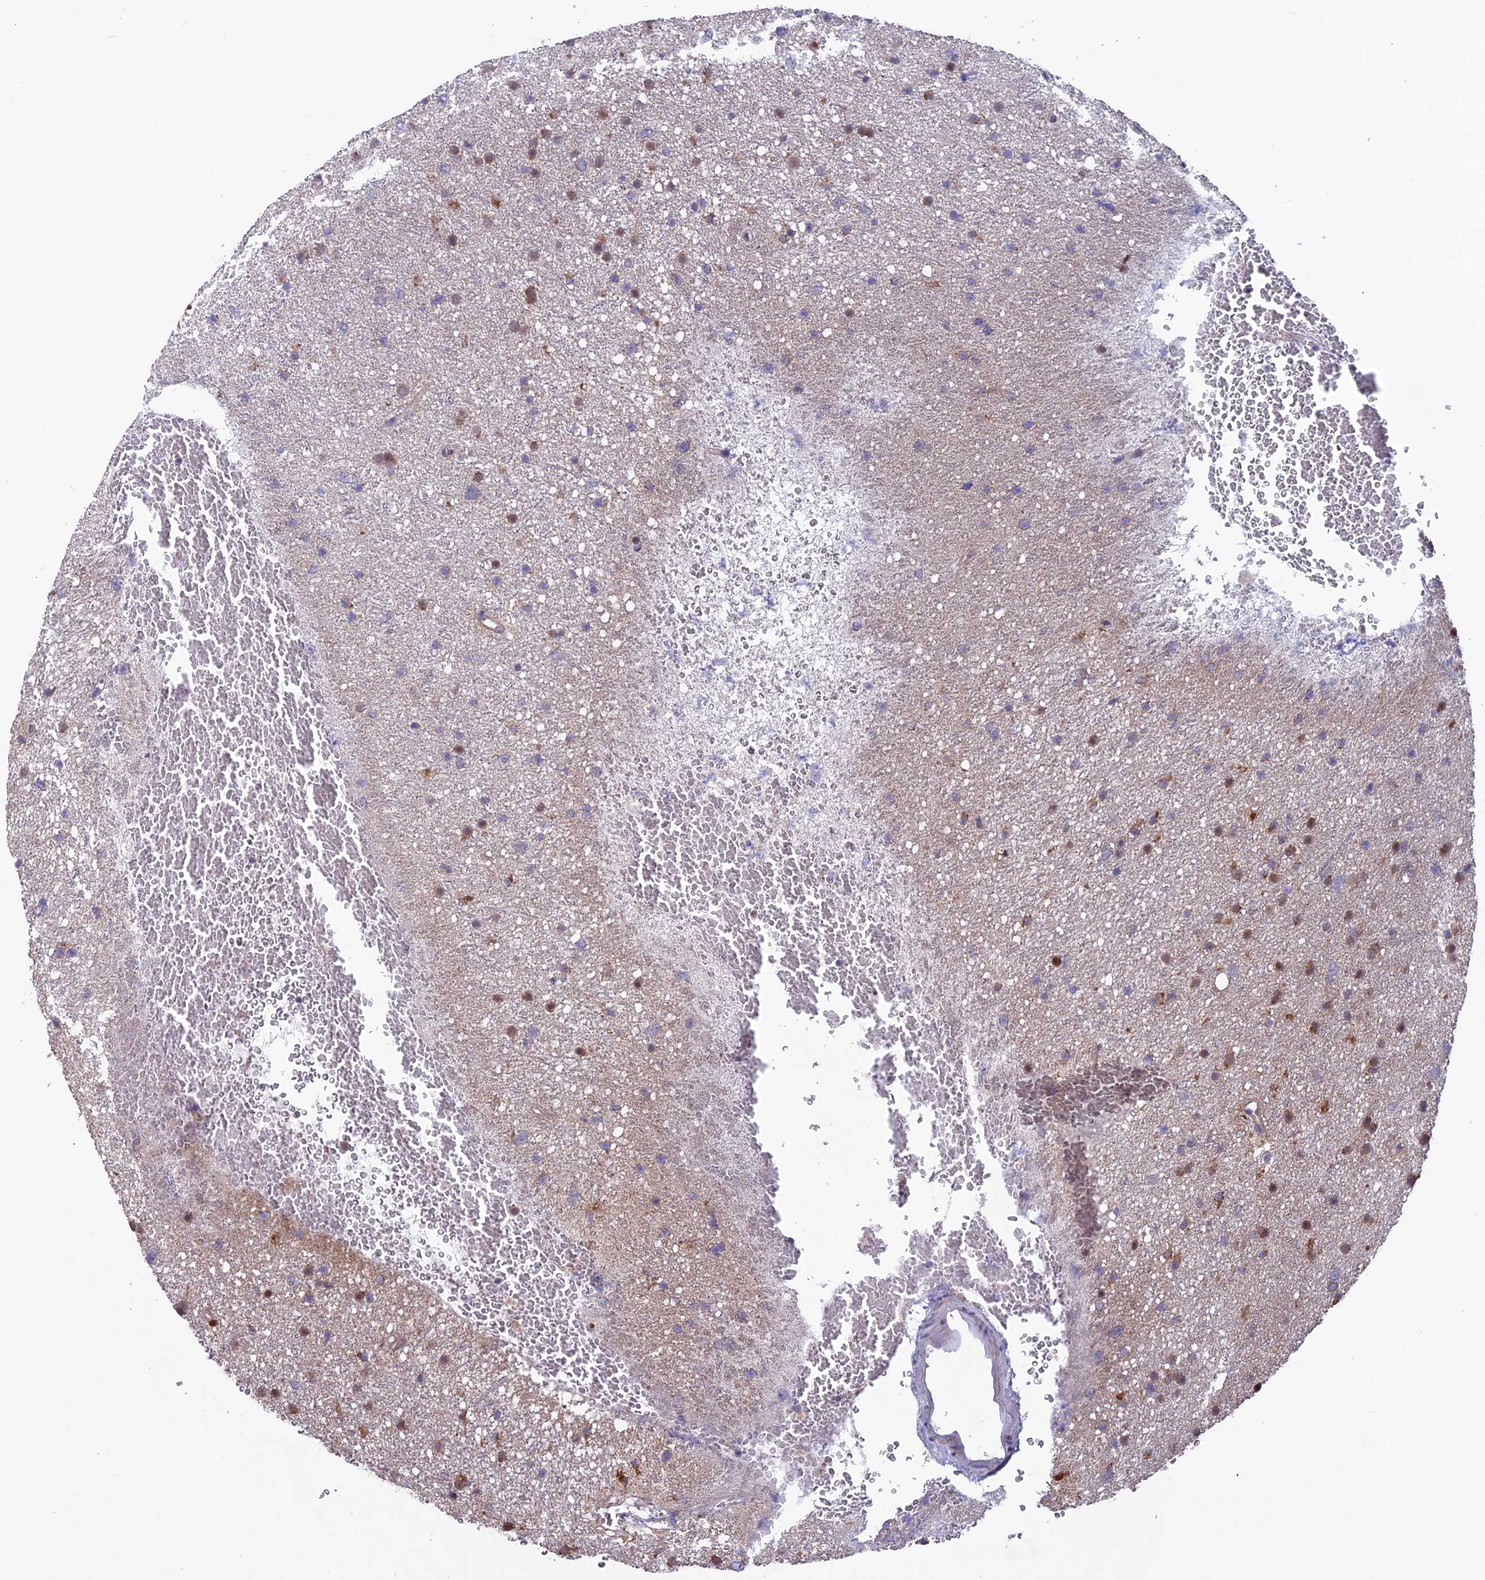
{"staining": {"intensity": "moderate", "quantity": "25%-75%", "location": "cytoplasmic/membranous"}, "tissue": "glioma", "cell_type": "Tumor cells", "image_type": "cancer", "snomed": [{"axis": "morphology", "description": "Glioma, malignant, Low grade"}, {"axis": "topography", "description": "Cerebral cortex"}], "caption": "Human glioma stained with a brown dye exhibits moderate cytoplasmic/membranous positive staining in about 25%-75% of tumor cells.", "gene": "MAST2", "patient": {"sex": "female", "age": 39}}